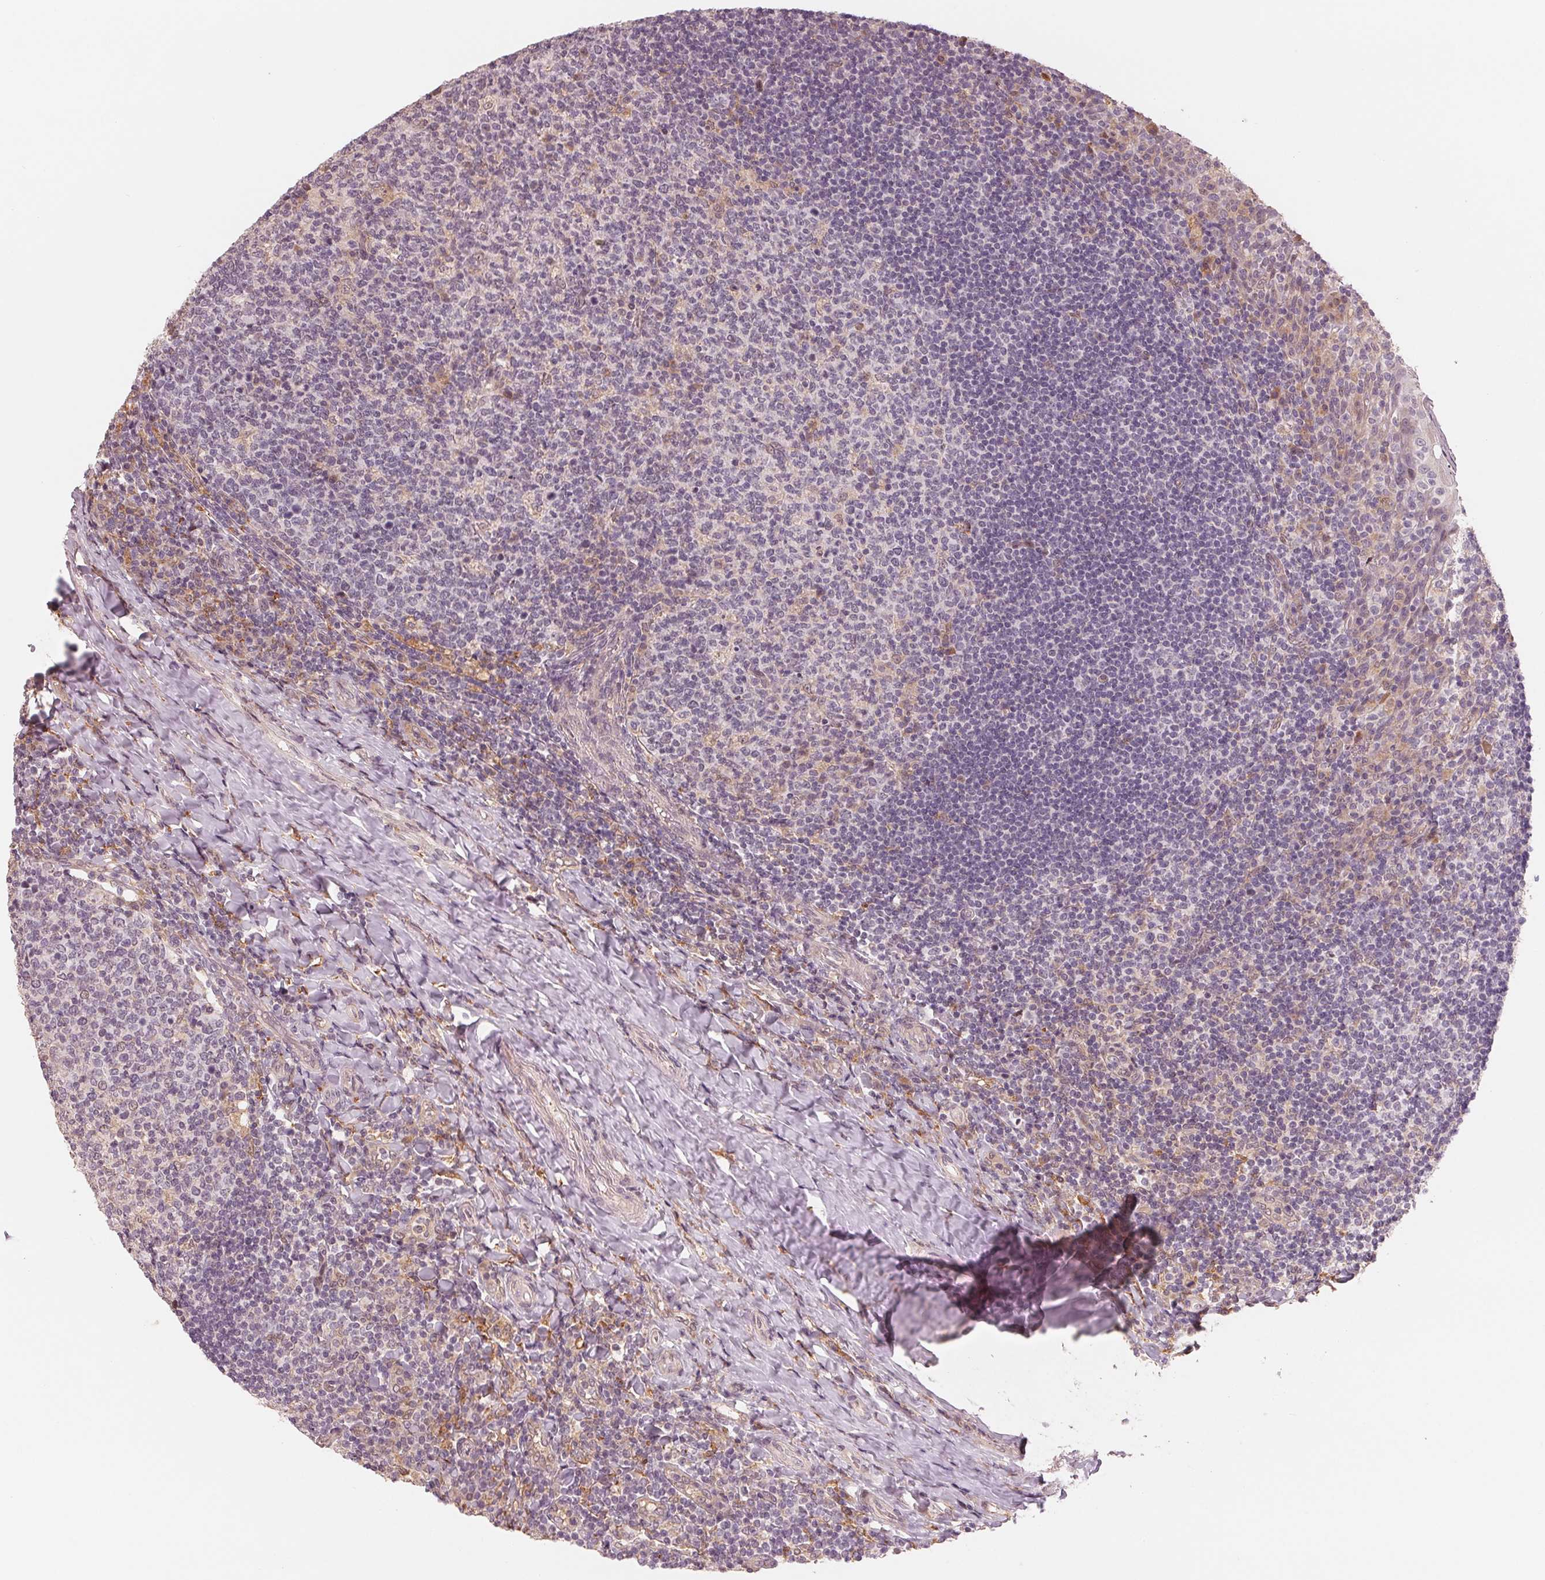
{"staining": {"intensity": "negative", "quantity": "none", "location": "none"}, "tissue": "tonsil", "cell_type": "Germinal center cells", "image_type": "normal", "snomed": [{"axis": "morphology", "description": "Normal tissue, NOS"}, {"axis": "topography", "description": "Tonsil"}], "caption": "DAB immunohistochemical staining of normal human tonsil reveals no significant staining in germinal center cells.", "gene": "IL9R", "patient": {"sex": "female", "age": 10}}